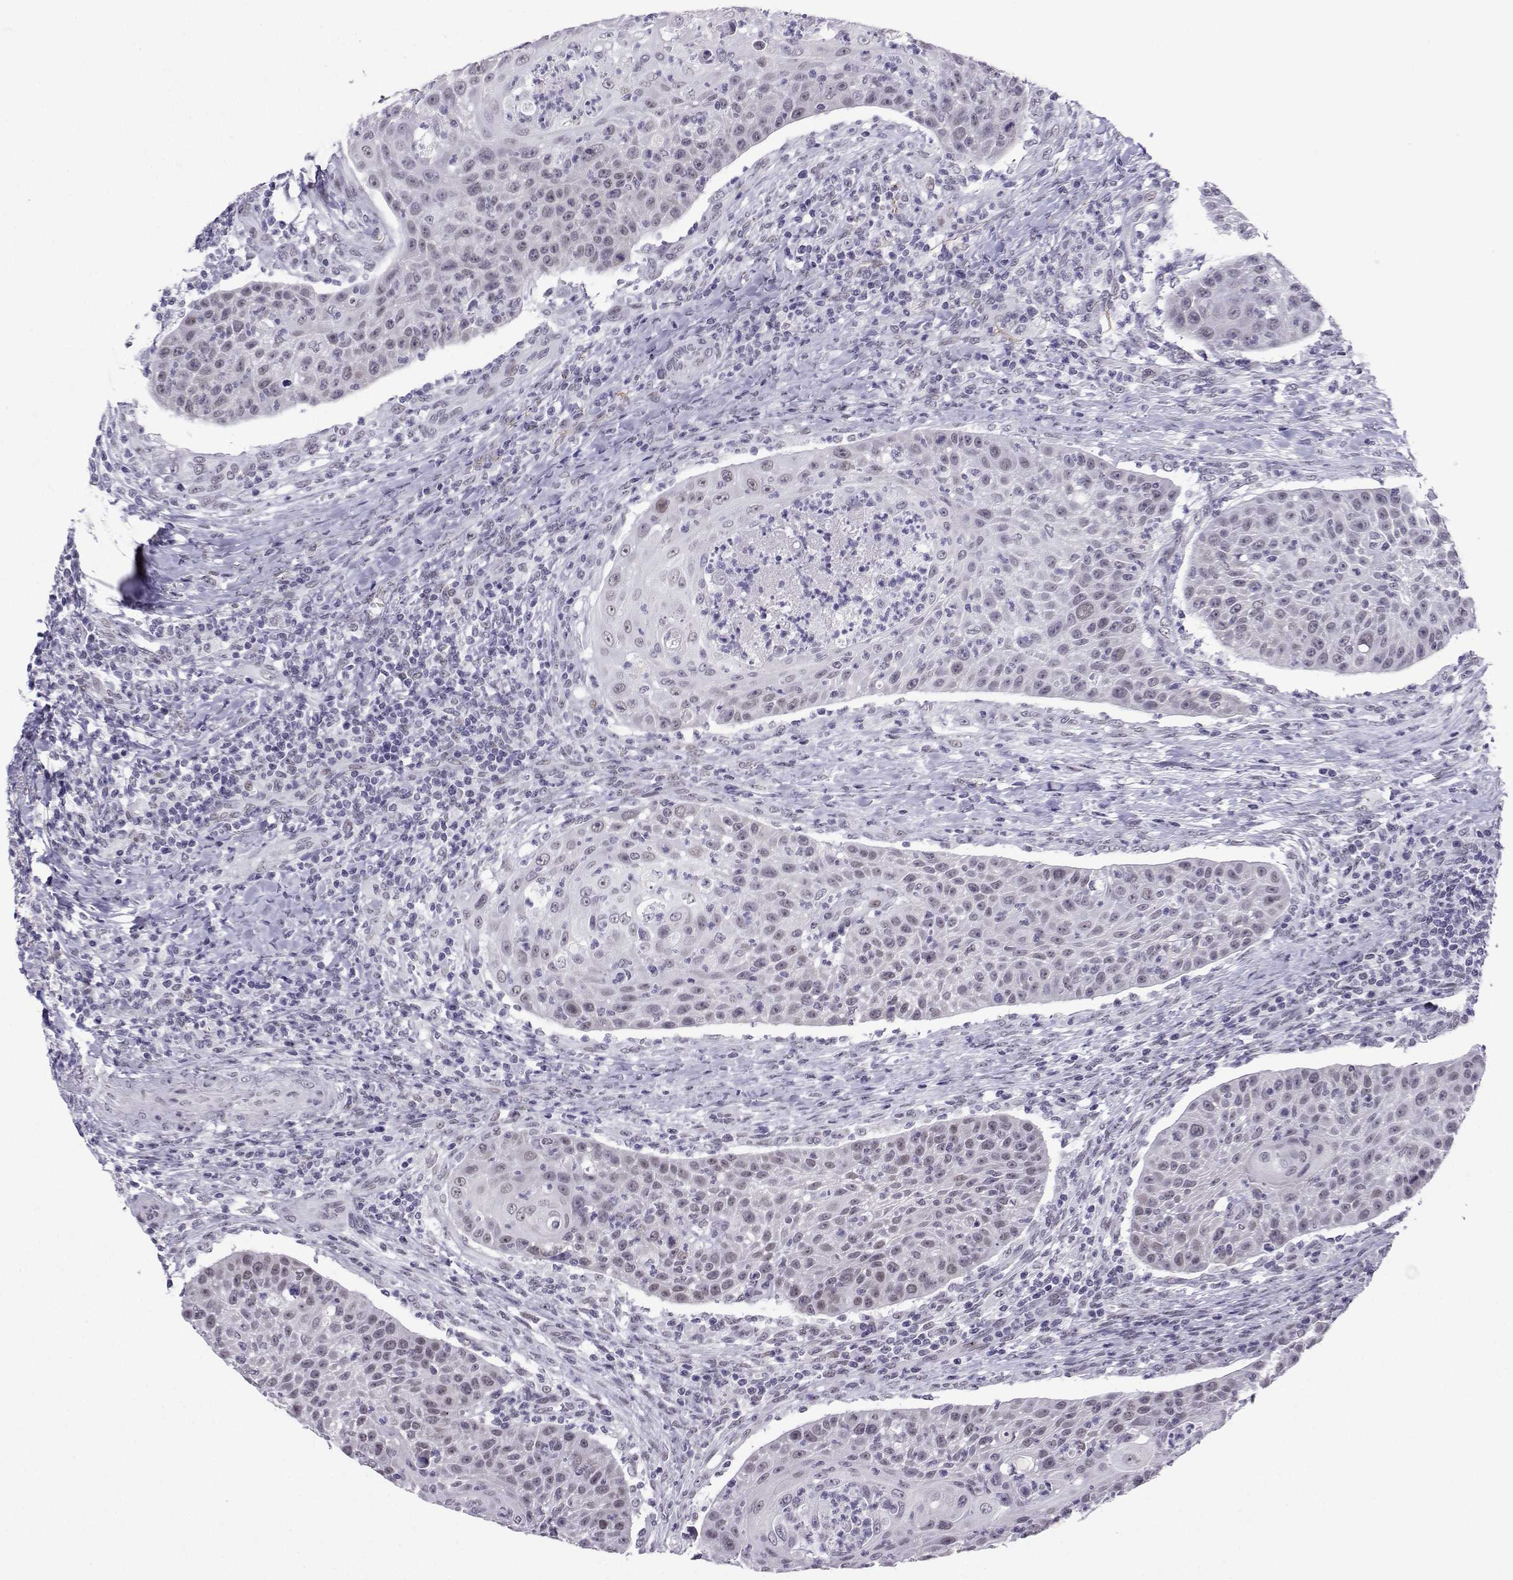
{"staining": {"intensity": "negative", "quantity": "none", "location": "none"}, "tissue": "head and neck cancer", "cell_type": "Tumor cells", "image_type": "cancer", "snomed": [{"axis": "morphology", "description": "Squamous cell carcinoma, NOS"}, {"axis": "topography", "description": "Head-Neck"}], "caption": "The immunohistochemistry histopathology image has no significant expression in tumor cells of head and neck squamous cell carcinoma tissue. The staining is performed using DAB brown chromogen with nuclei counter-stained in using hematoxylin.", "gene": "LORICRIN", "patient": {"sex": "male", "age": 69}}